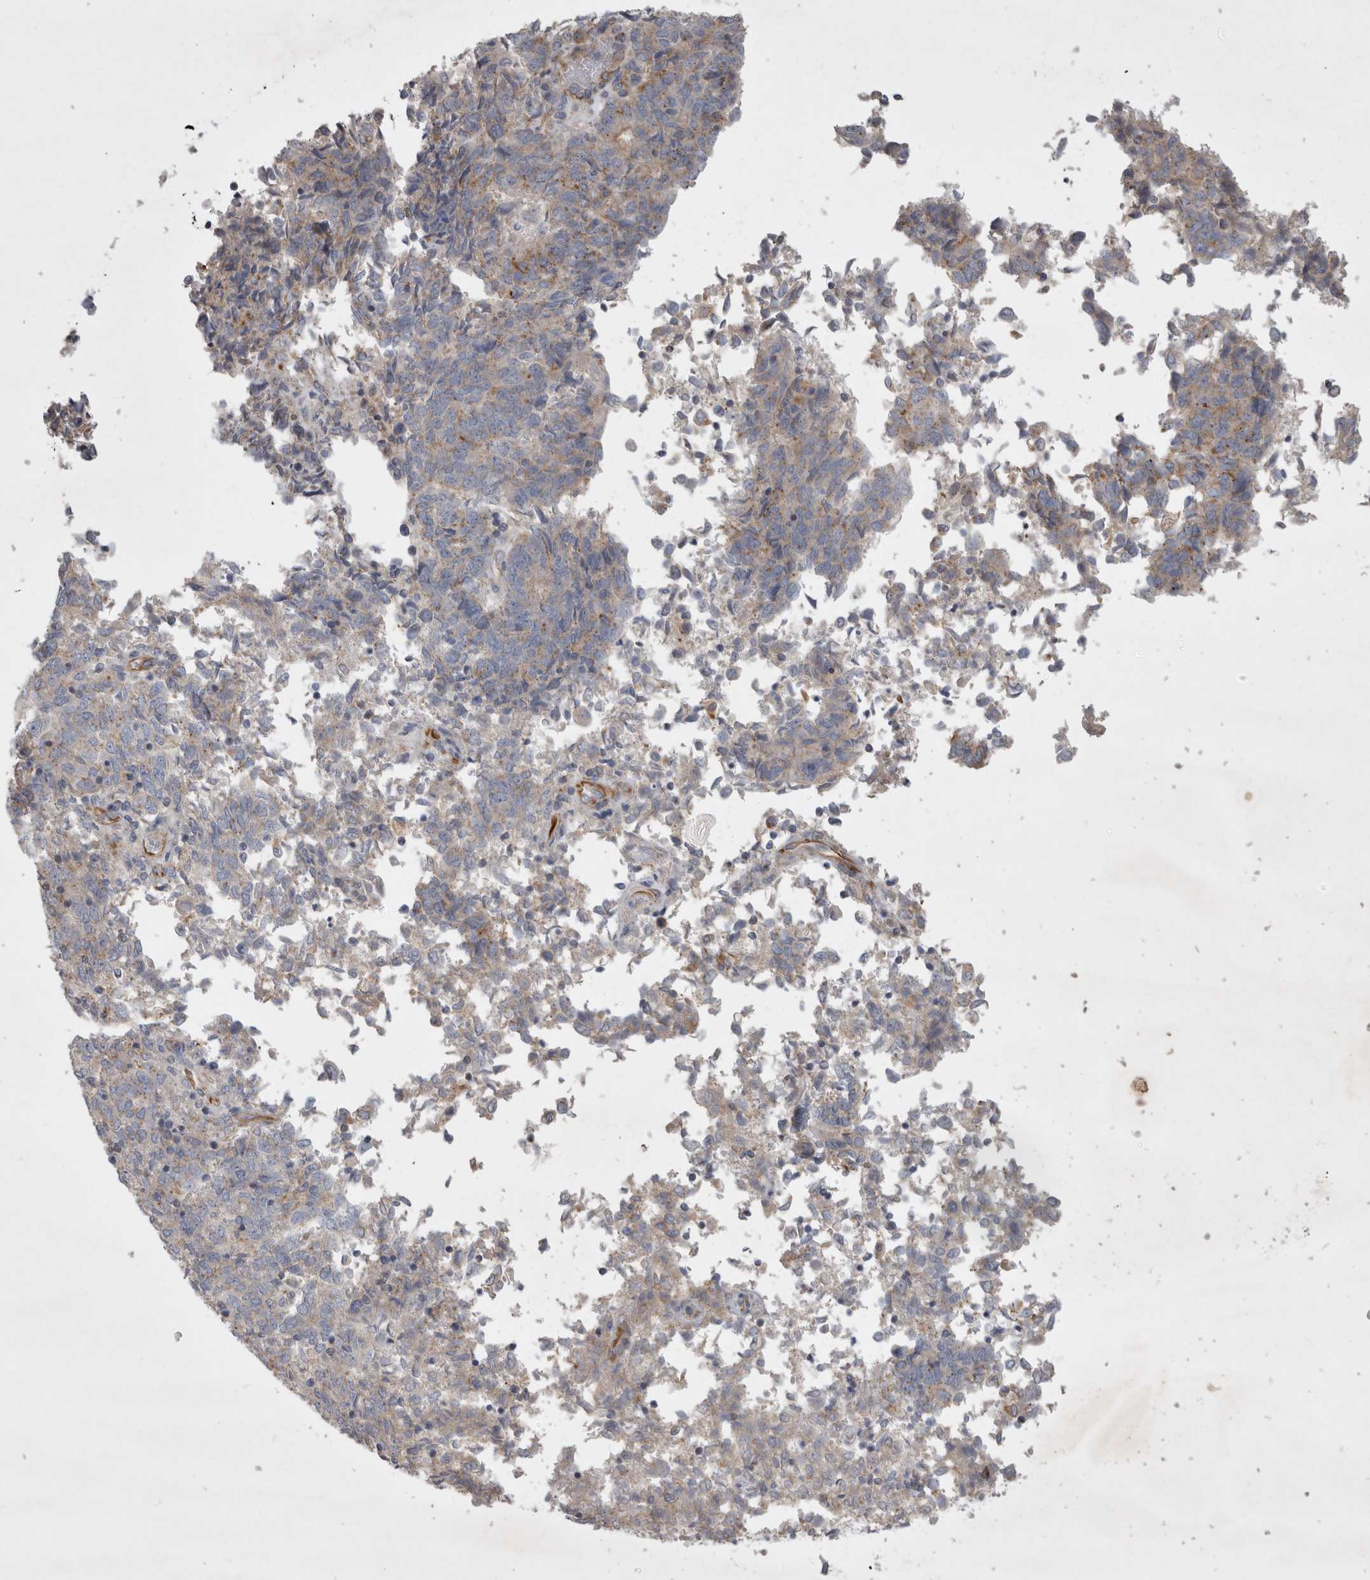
{"staining": {"intensity": "weak", "quantity": "25%-75%", "location": "cytoplasmic/membranous"}, "tissue": "endometrial cancer", "cell_type": "Tumor cells", "image_type": "cancer", "snomed": [{"axis": "morphology", "description": "Adenocarcinoma, NOS"}, {"axis": "topography", "description": "Endometrium"}], "caption": "Immunohistochemistry (IHC) of endometrial cancer reveals low levels of weak cytoplasmic/membranous expression in about 25%-75% of tumor cells.", "gene": "STRADB", "patient": {"sex": "female", "age": 80}}